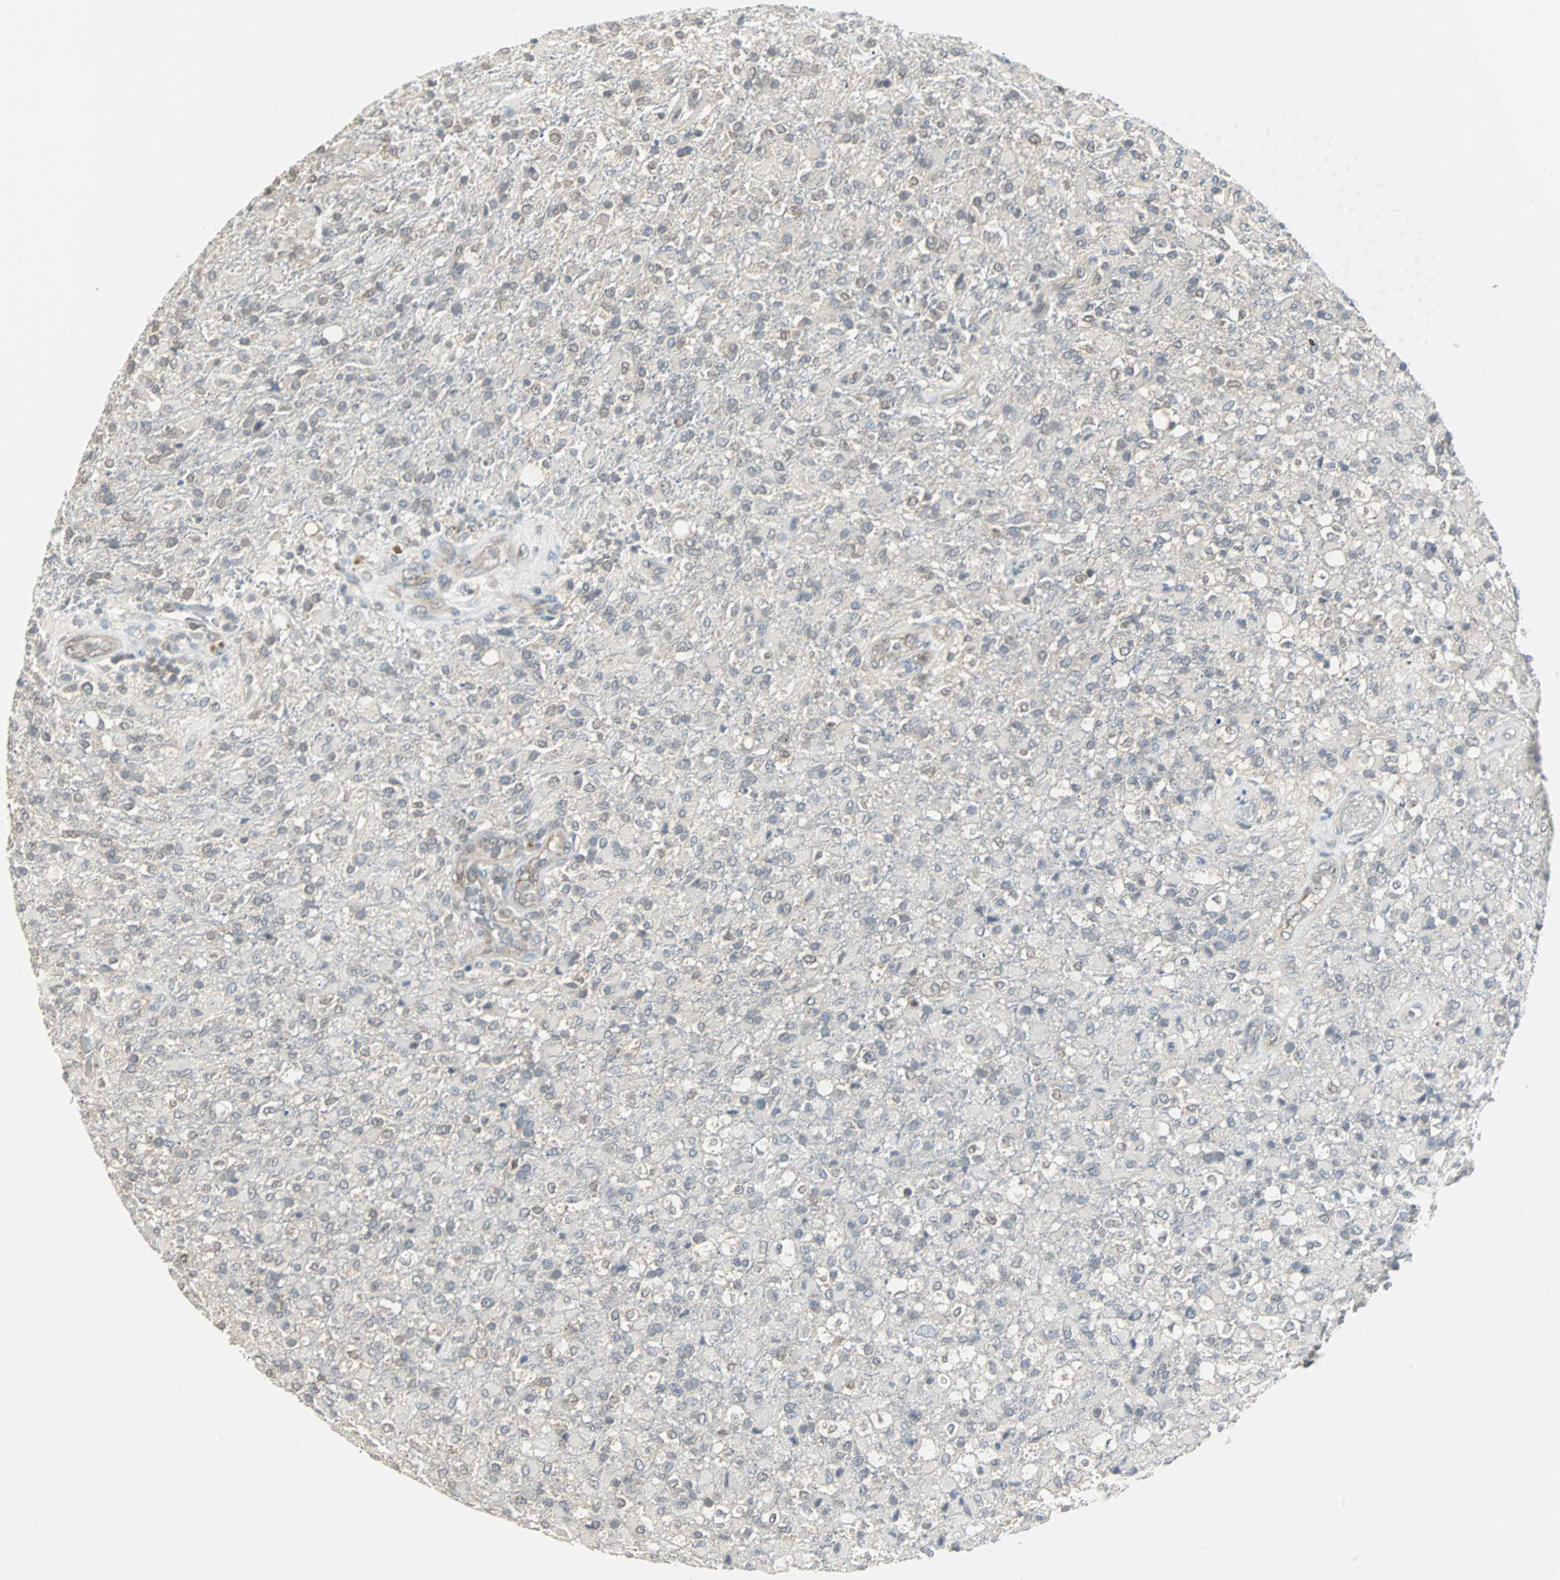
{"staining": {"intensity": "weak", "quantity": "<25%", "location": "cytoplasmic/membranous"}, "tissue": "glioma", "cell_type": "Tumor cells", "image_type": "cancer", "snomed": [{"axis": "morphology", "description": "Glioma, malignant, High grade"}, {"axis": "topography", "description": "Brain"}], "caption": "Image shows no protein positivity in tumor cells of malignant high-grade glioma tissue.", "gene": "CMC2", "patient": {"sex": "male", "age": 71}}